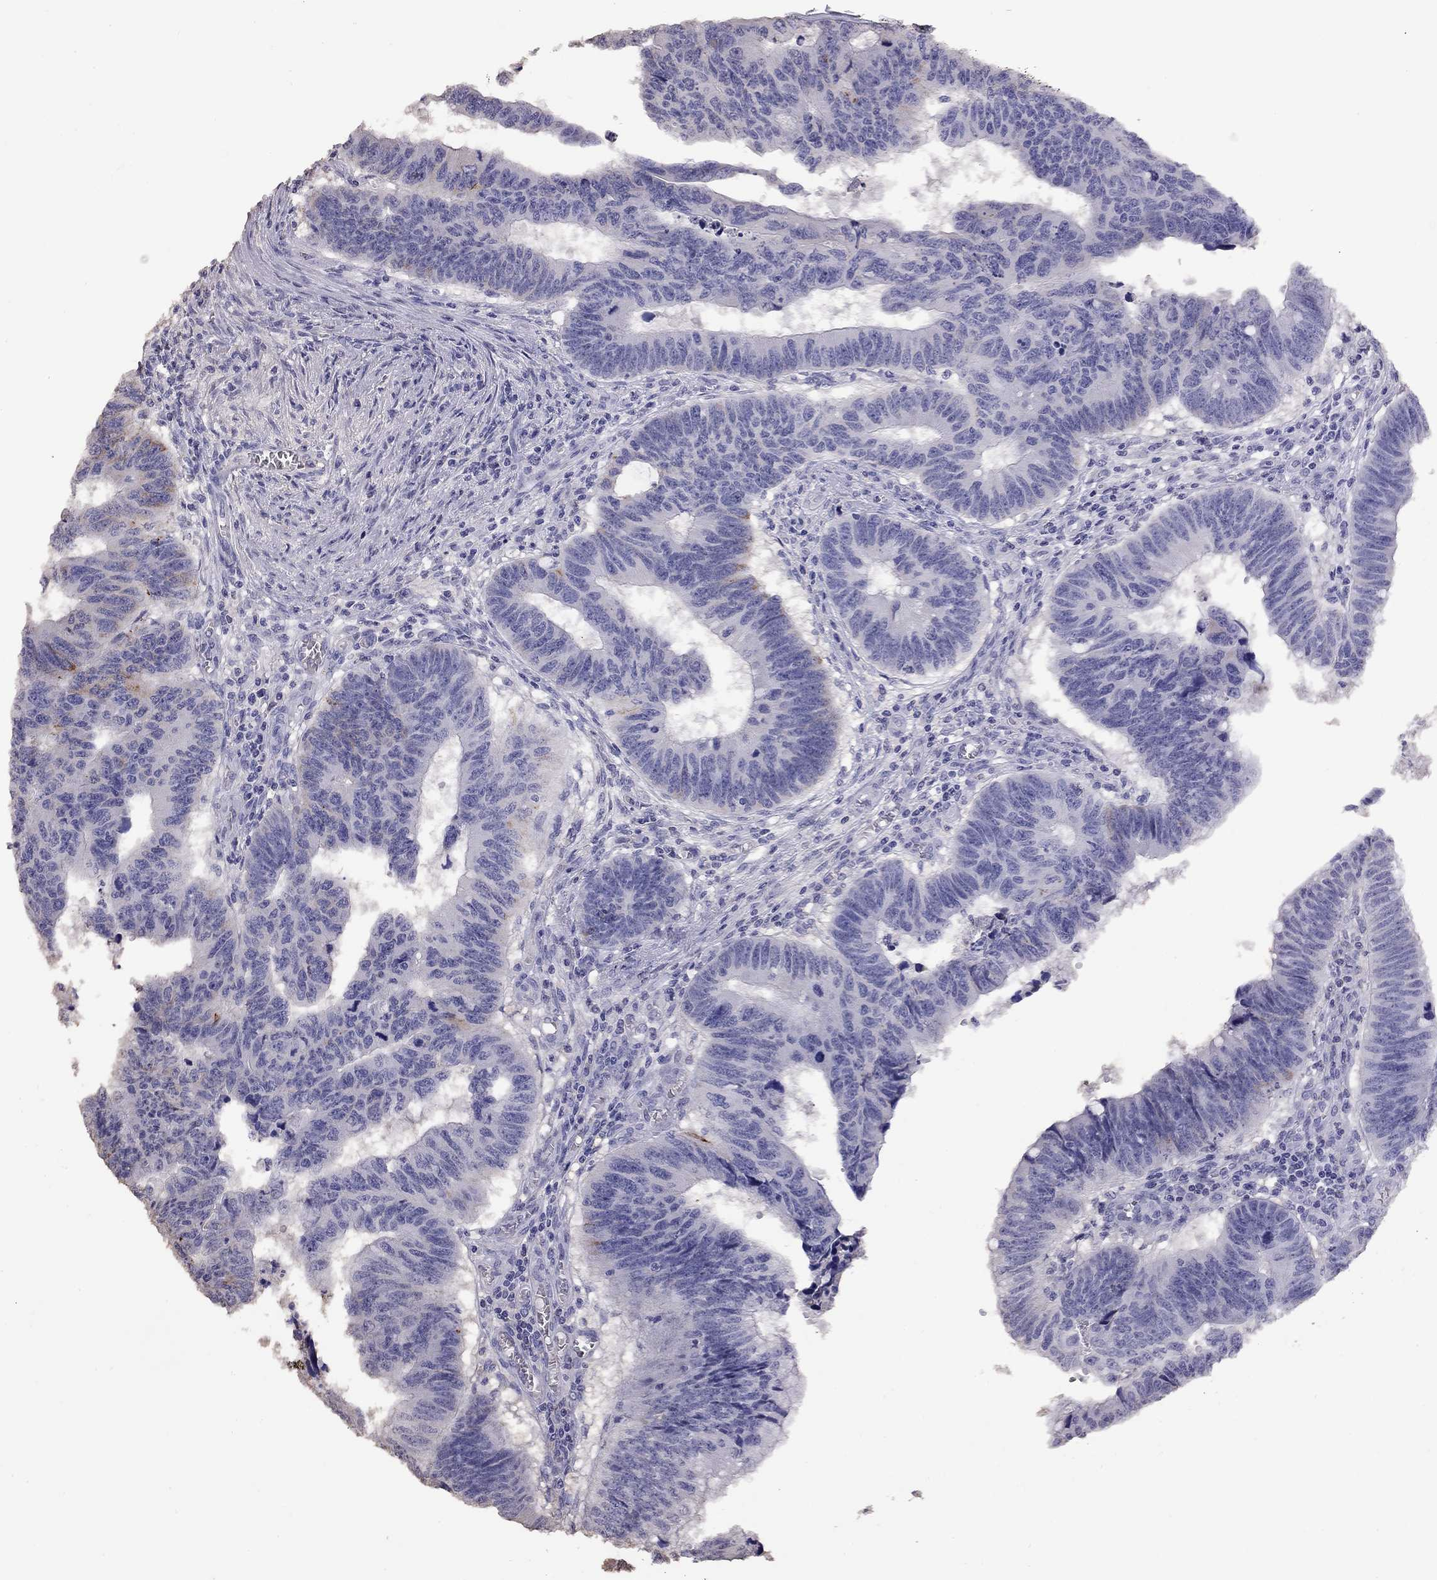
{"staining": {"intensity": "negative", "quantity": "none", "location": "none"}, "tissue": "colorectal cancer", "cell_type": "Tumor cells", "image_type": "cancer", "snomed": [{"axis": "morphology", "description": "Adenocarcinoma, NOS"}, {"axis": "topography", "description": "Appendix"}, {"axis": "topography", "description": "Colon"}, {"axis": "topography", "description": "Cecum"}, {"axis": "topography", "description": "Colon asc"}], "caption": "Immunohistochemistry of human colorectal cancer displays no staining in tumor cells.", "gene": "SUN3", "patient": {"sex": "female", "age": 85}}